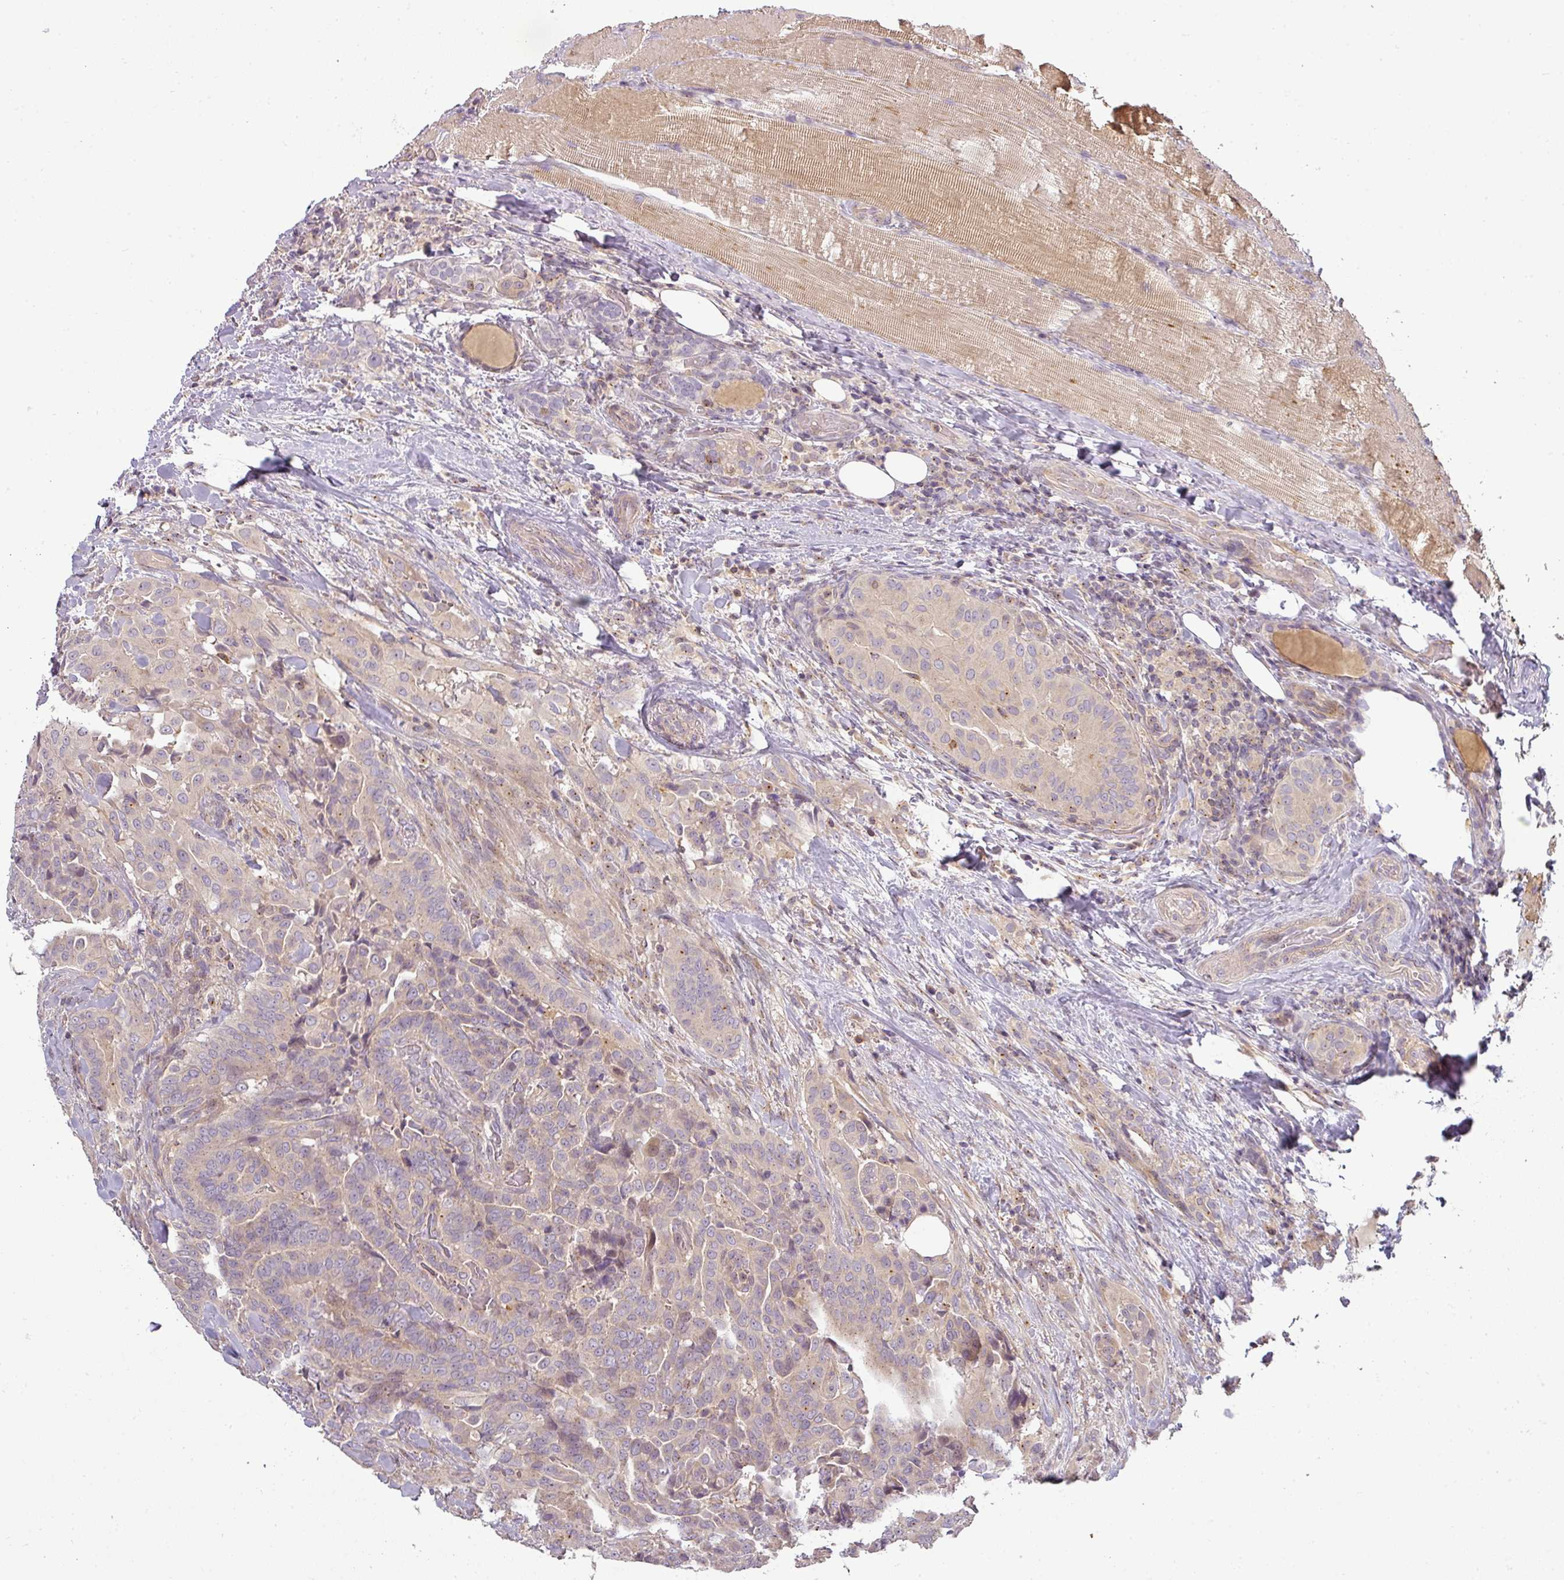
{"staining": {"intensity": "weak", "quantity": "<25%", "location": "cytoplasmic/membranous"}, "tissue": "thyroid cancer", "cell_type": "Tumor cells", "image_type": "cancer", "snomed": [{"axis": "morphology", "description": "Papillary adenocarcinoma, NOS"}, {"axis": "topography", "description": "Thyroid gland"}], "caption": "Thyroid cancer stained for a protein using IHC displays no positivity tumor cells.", "gene": "NIN", "patient": {"sex": "male", "age": 61}}